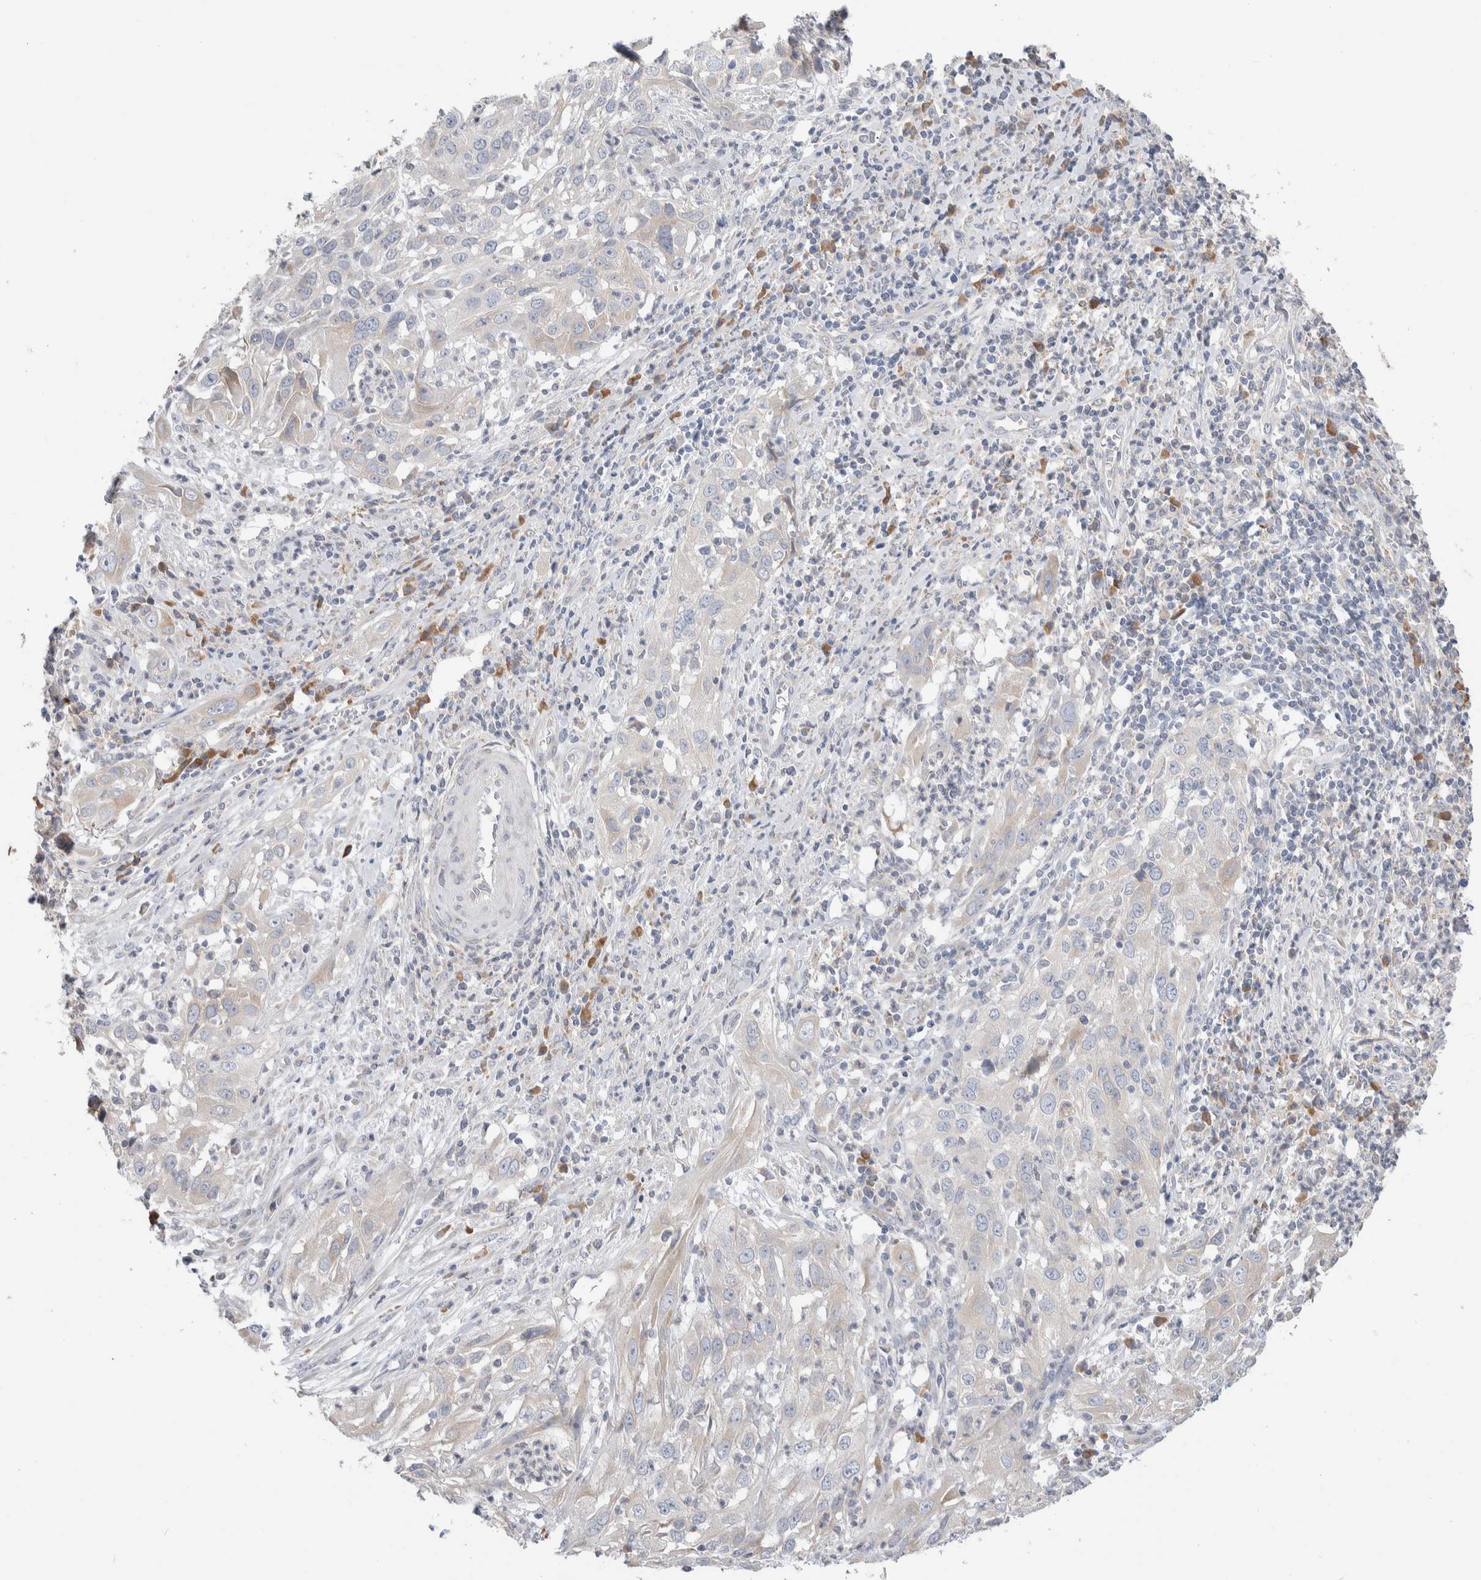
{"staining": {"intensity": "negative", "quantity": "none", "location": "none"}, "tissue": "cervical cancer", "cell_type": "Tumor cells", "image_type": "cancer", "snomed": [{"axis": "morphology", "description": "Squamous cell carcinoma, NOS"}, {"axis": "topography", "description": "Cervix"}], "caption": "Immunohistochemistry histopathology image of cervical cancer stained for a protein (brown), which displays no positivity in tumor cells.", "gene": "RUSF1", "patient": {"sex": "female", "age": 32}}